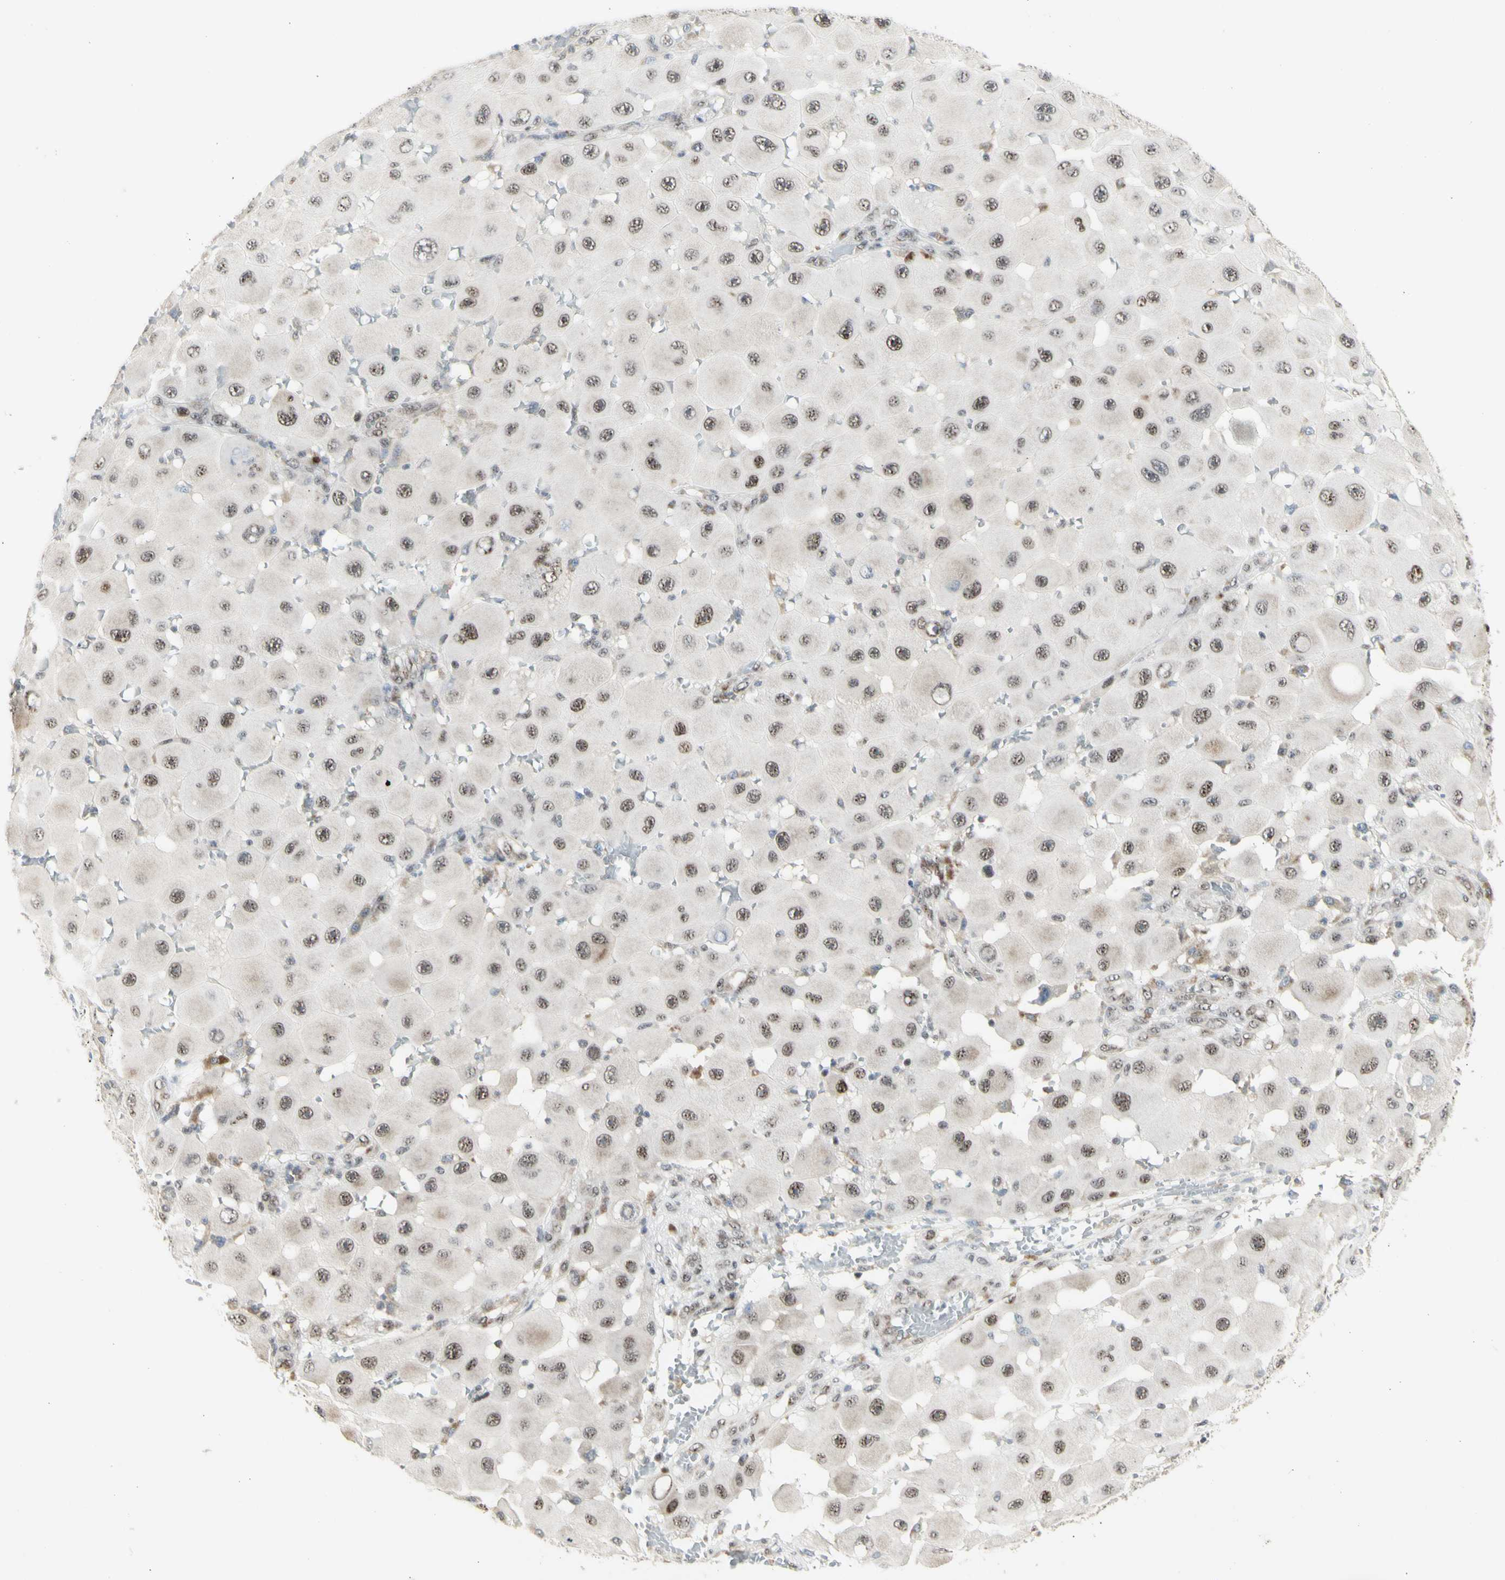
{"staining": {"intensity": "moderate", "quantity": ">75%", "location": "nuclear"}, "tissue": "melanoma", "cell_type": "Tumor cells", "image_type": "cancer", "snomed": [{"axis": "morphology", "description": "Malignant melanoma, NOS"}, {"axis": "topography", "description": "Skin"}], "caption": "This photomicrograph reveals immunohistochemistry (IHC) staining of malignant melanoma, with medium moderate nuclear expression in about >75% of tumor cells.", "gene": "DHRS7B", "patient": {"sex": "female", "age": 81}}